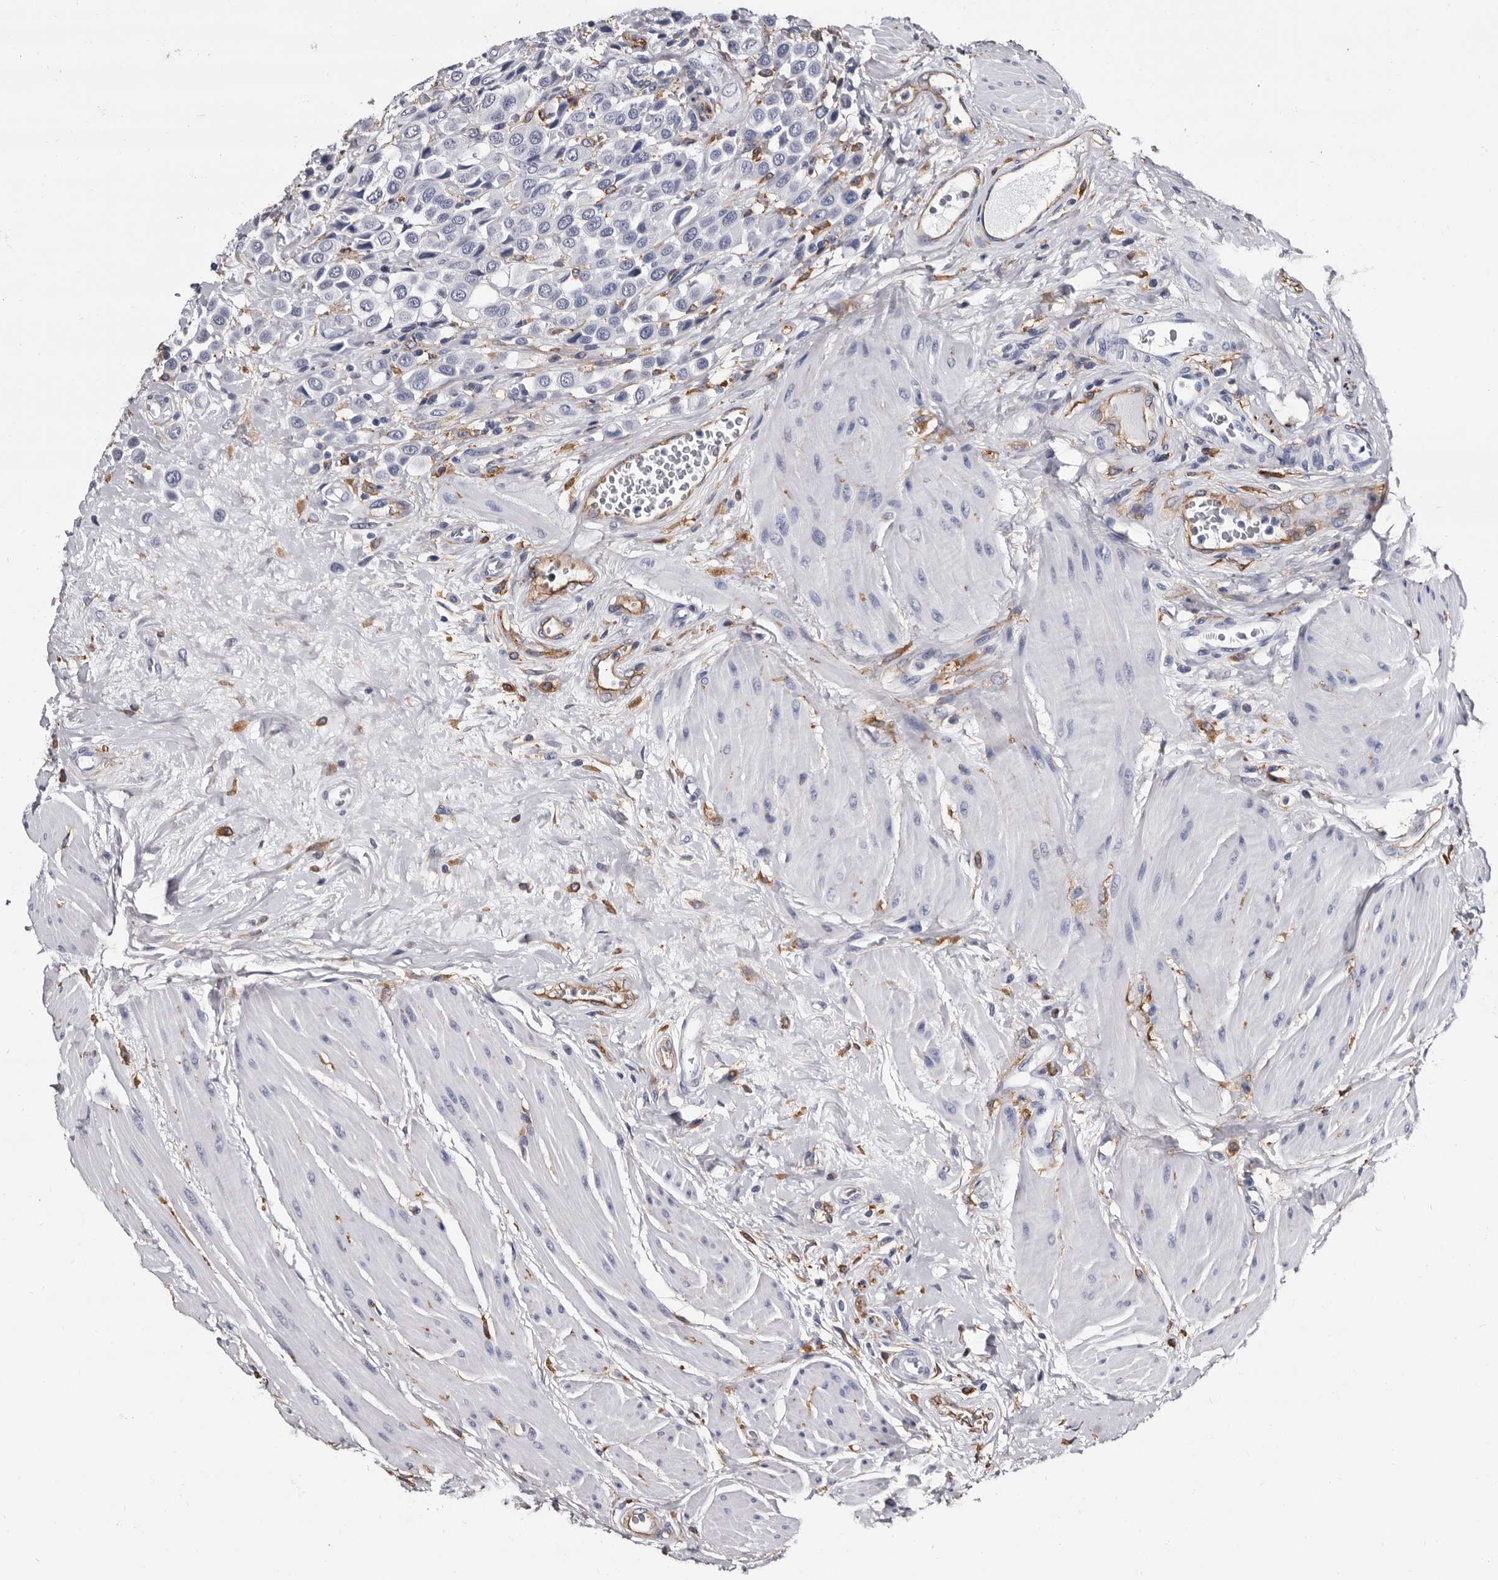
{"staining": {"intensity": "negative", "quantity": "none", "location": "none"}, "tissue": "urothelial cancer", "cell_type": "Tumor cells", "image_type": "cancer", "snomed": [{"axis": "morphology", "description": "Urothelial carcinoma, High grade"}, {"axis": "topography", "description": "Urinary bladder"}], "caption": "Immunohistochemistry (IHC) micrograph of human high-grade urothelial carcinoma stained for a protein (brown), which displays no expression in tumor cells.", "gene": "EPB41L3", "patient": {"sex": "male", "age": 50}}